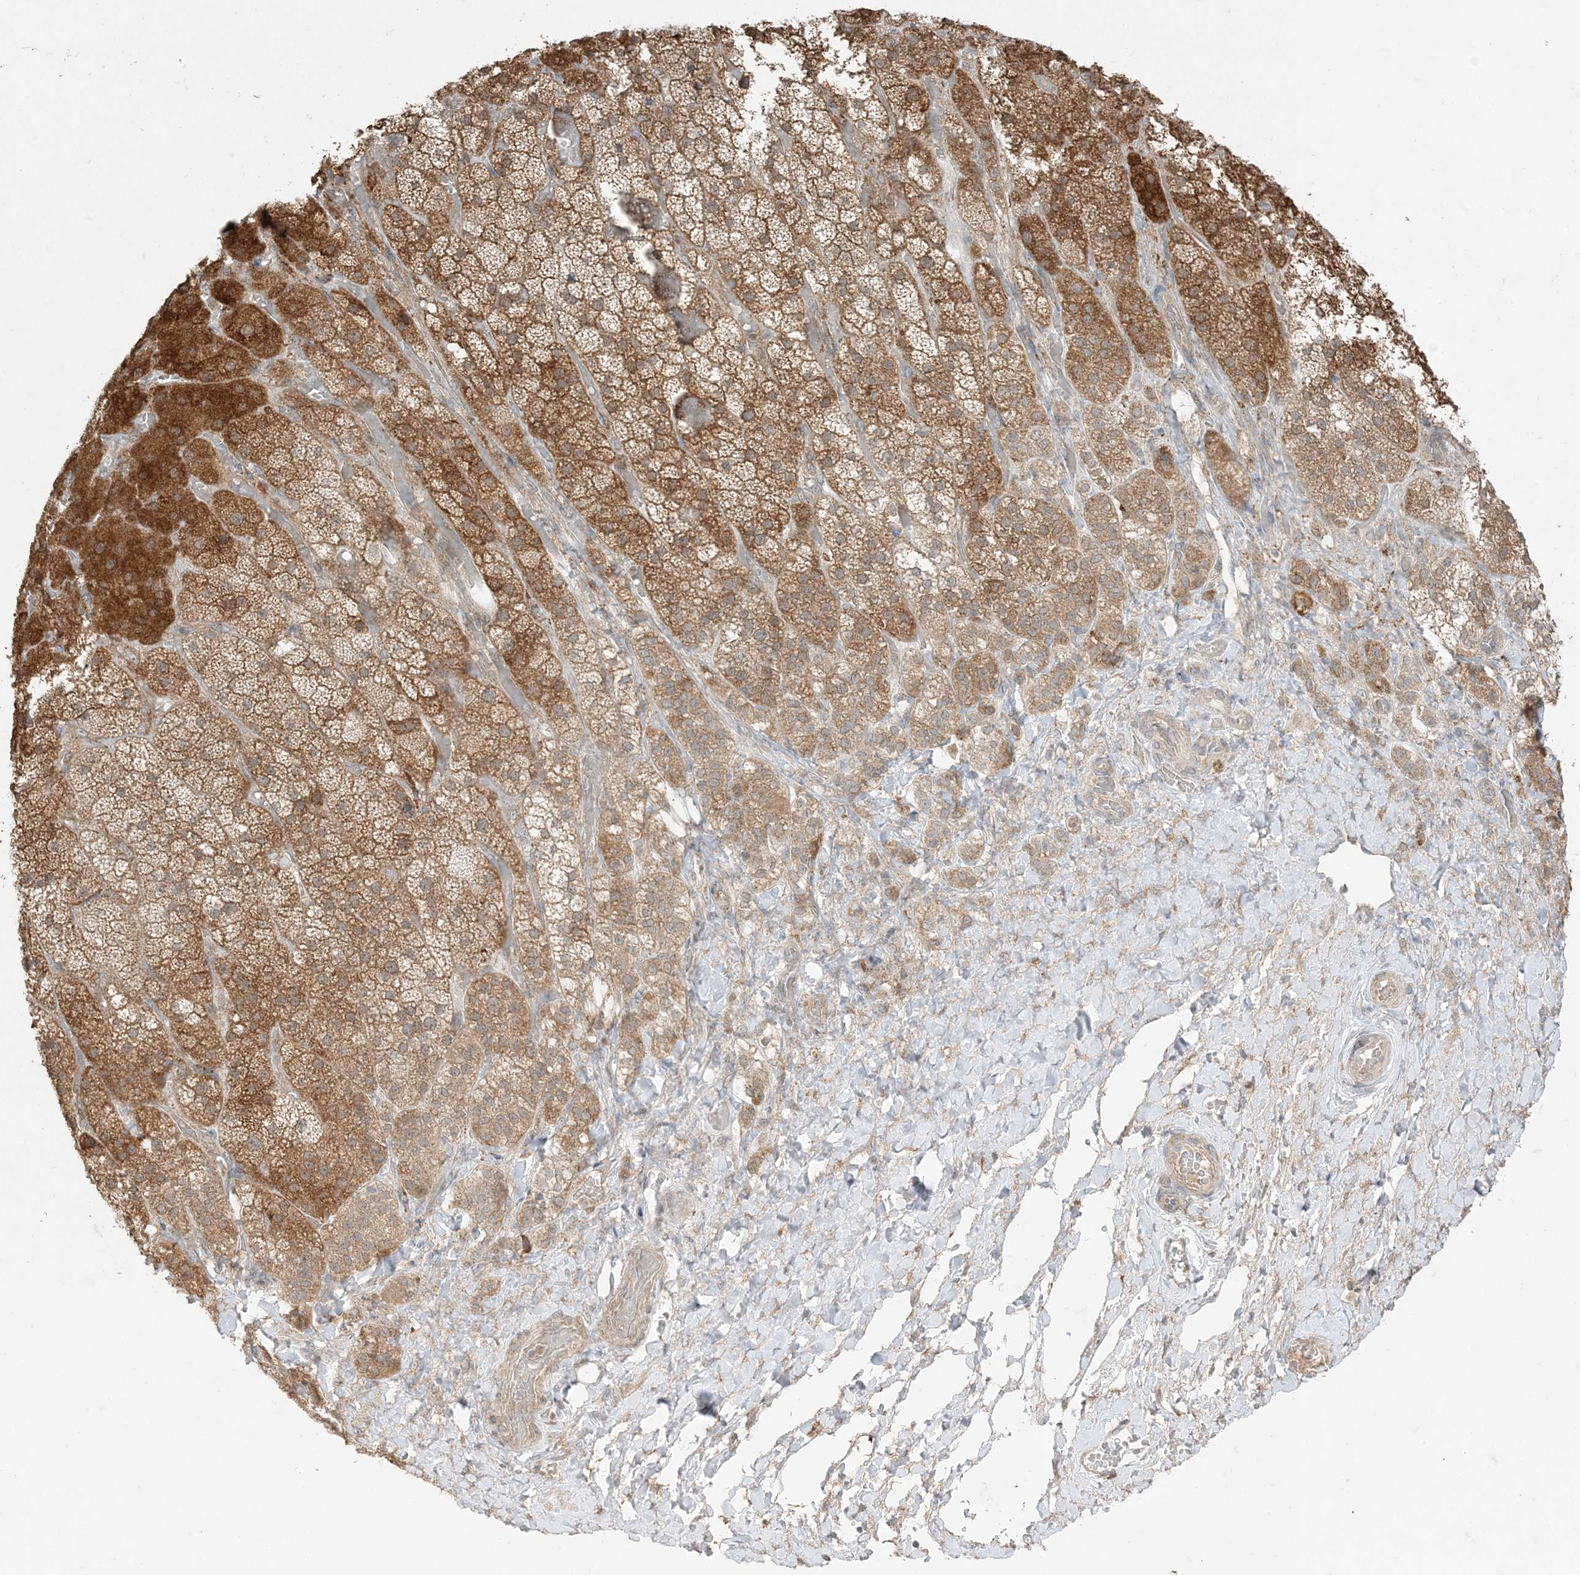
{"staining": {"intensity": "strong", "quantity": ">75%", "location": "cytoplasmic/membranous"}, "tissue": "adrenal gland", "cell_type": "Glandular cells", "image_type": "normal", "snomed": [{"axis": "morphology", "description": "Normal tissue, NOS"}, {"axis": "topography", "description": "Adrenal gland"}], "caption": "Benign adrenal gland displays strong cytoplasmic/membranous staining in approximately >75% of glandular cells The staining was performed using DAB (3,3'-diaminobenzidine), with brown indicating positive protein expression. Nuclei are stained blue with hematoxylin..", "gene": "ODC1", "patient": {"sex": "male", "age": 57}}